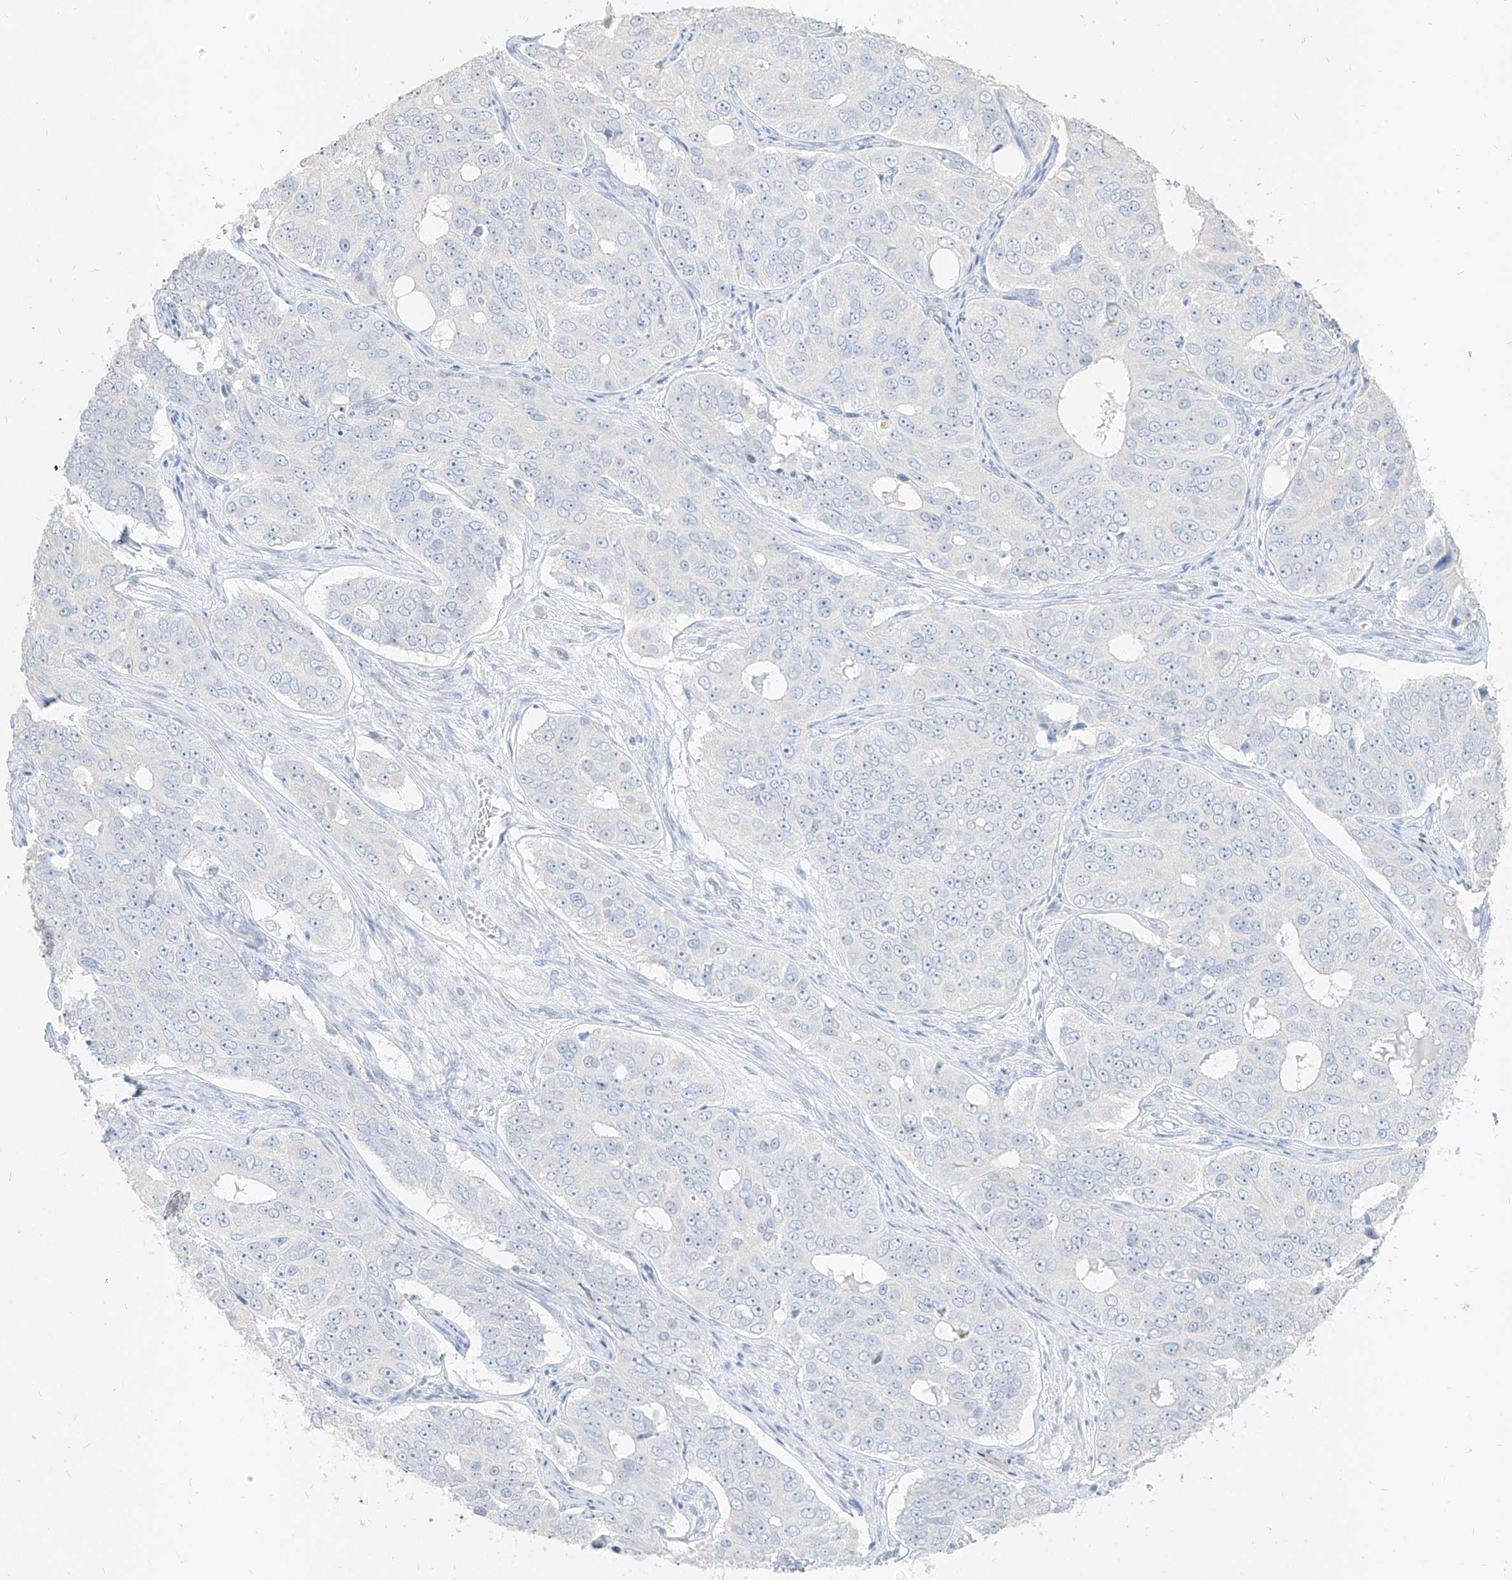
{"staining": {"intensity": "negative", "quantity": "none", "location": "none"}, "tissue": "ovarian cancer", "cell_type": "Tumor cells", "image_type": "cancer", "snomed": [{"axis": "morphology", "description": "Carcinoma, endometroid"}, {"axis": "topography", "description": "Ovary"}], "caption": "Photomicrograph shows no protein staining in tumor cells of ovarian endometroid carcinoma tissue.", "gene": "ZZEF1", "patient": {"sex": "female", "age": 51}}